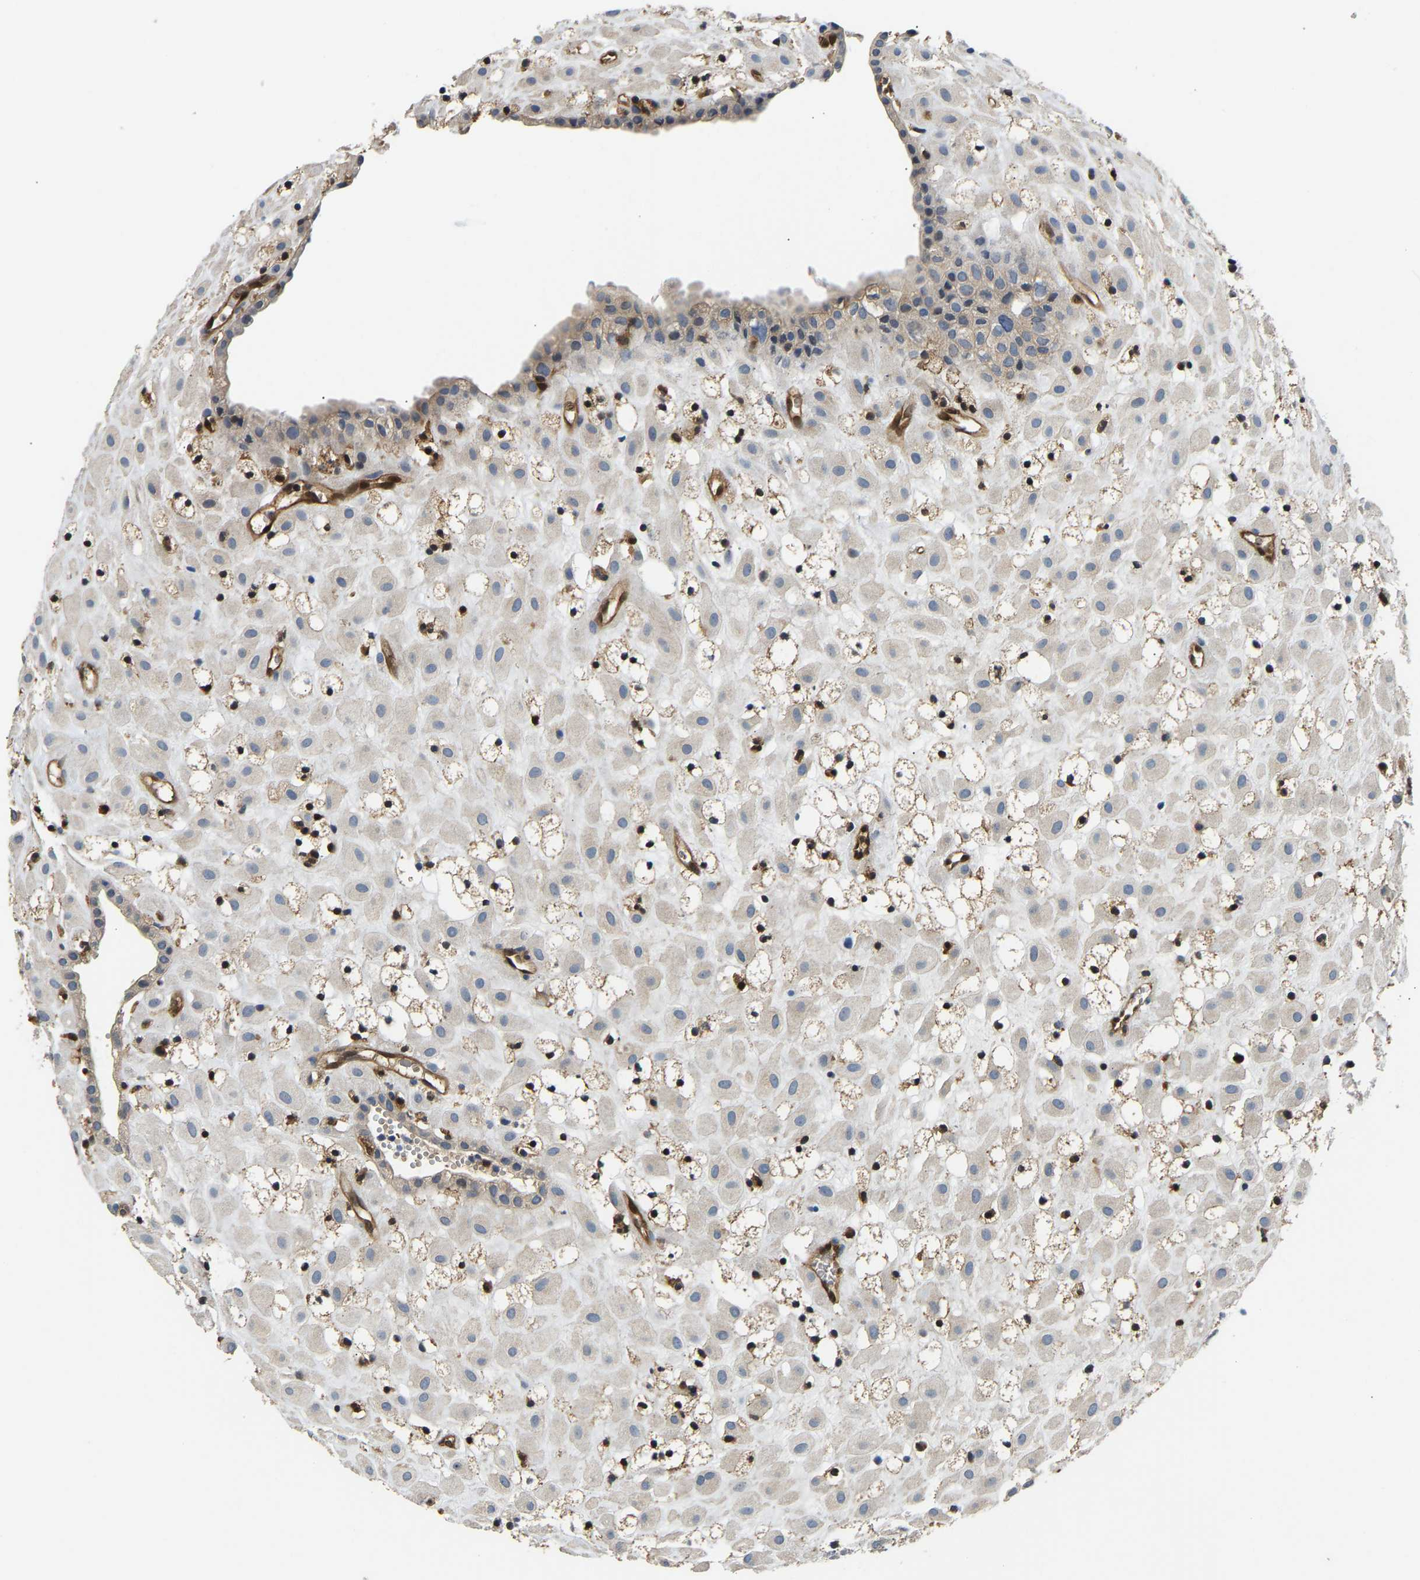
{"staining": {"intensity": "weak", "quantity": "<25%", "location": "cytoplasmic/membranous"}, "tissue": "placenta", "cell_type": "Decidual cells", "image_type": "normal", "snomed": [{"axis": "morphology", "description": "Normal tissue, NOS"}, {"axis": "topography", "description": "Placenta"}], "caption": "Protein analysis of normal placenta demonstrates no significant staining in decidual cells.", "gene": "GIMAP7", "patient": {"sex": "female", "age": 18}}